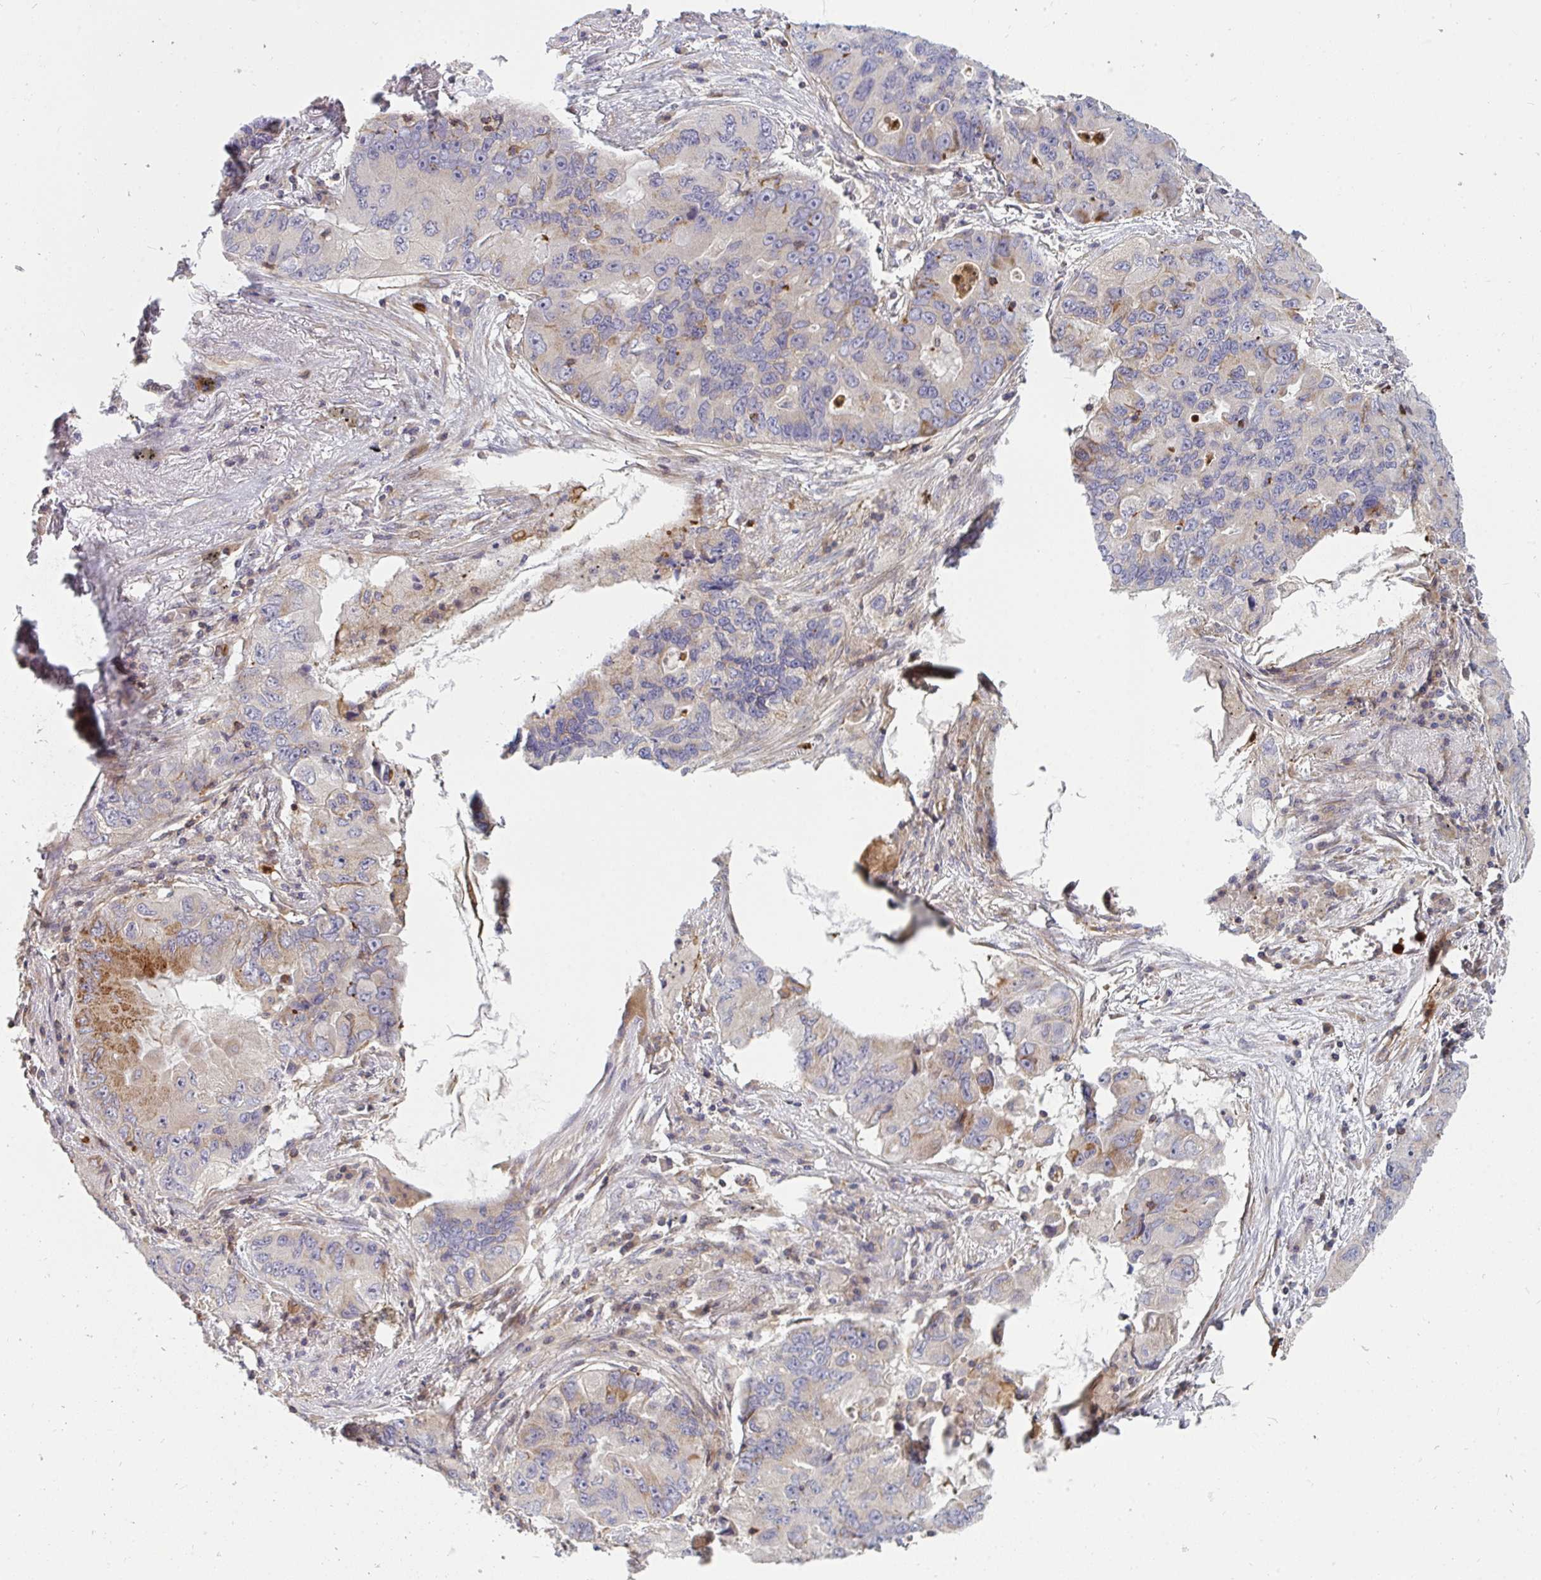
{"staining": {"intensity": "moderate", "quantity": "<25%", "location": "cytoplasmic/membranous"}, "tissue": "lung cancer", "cell_type": "Tumor cells", "image_type": "cancer", "snomed": [{"axis": "morphology", "description": "Adenocarcinoma, NOS"}, {"axis": "morphology", "description": "Adenocarcinoma, metastatic, NOS"}, {"axis": "topography", "description": "Lymph node"}, {"axis": "topography", "description": "Lung"}], "caption": "A micrograph of lung metastatic adenocarcinoma stained for a protein demonstrates moderate cytoplasmic/membranous brown staining in tumor cells. The staining is performed using DAB (3,3'-diaminobenzidine) brown chromogen to label protein expression. The nuclei are counter-stained blue using hematoxylin.", "gene": "CSF3R", "patient": {"sex": "female", "age": 54}}